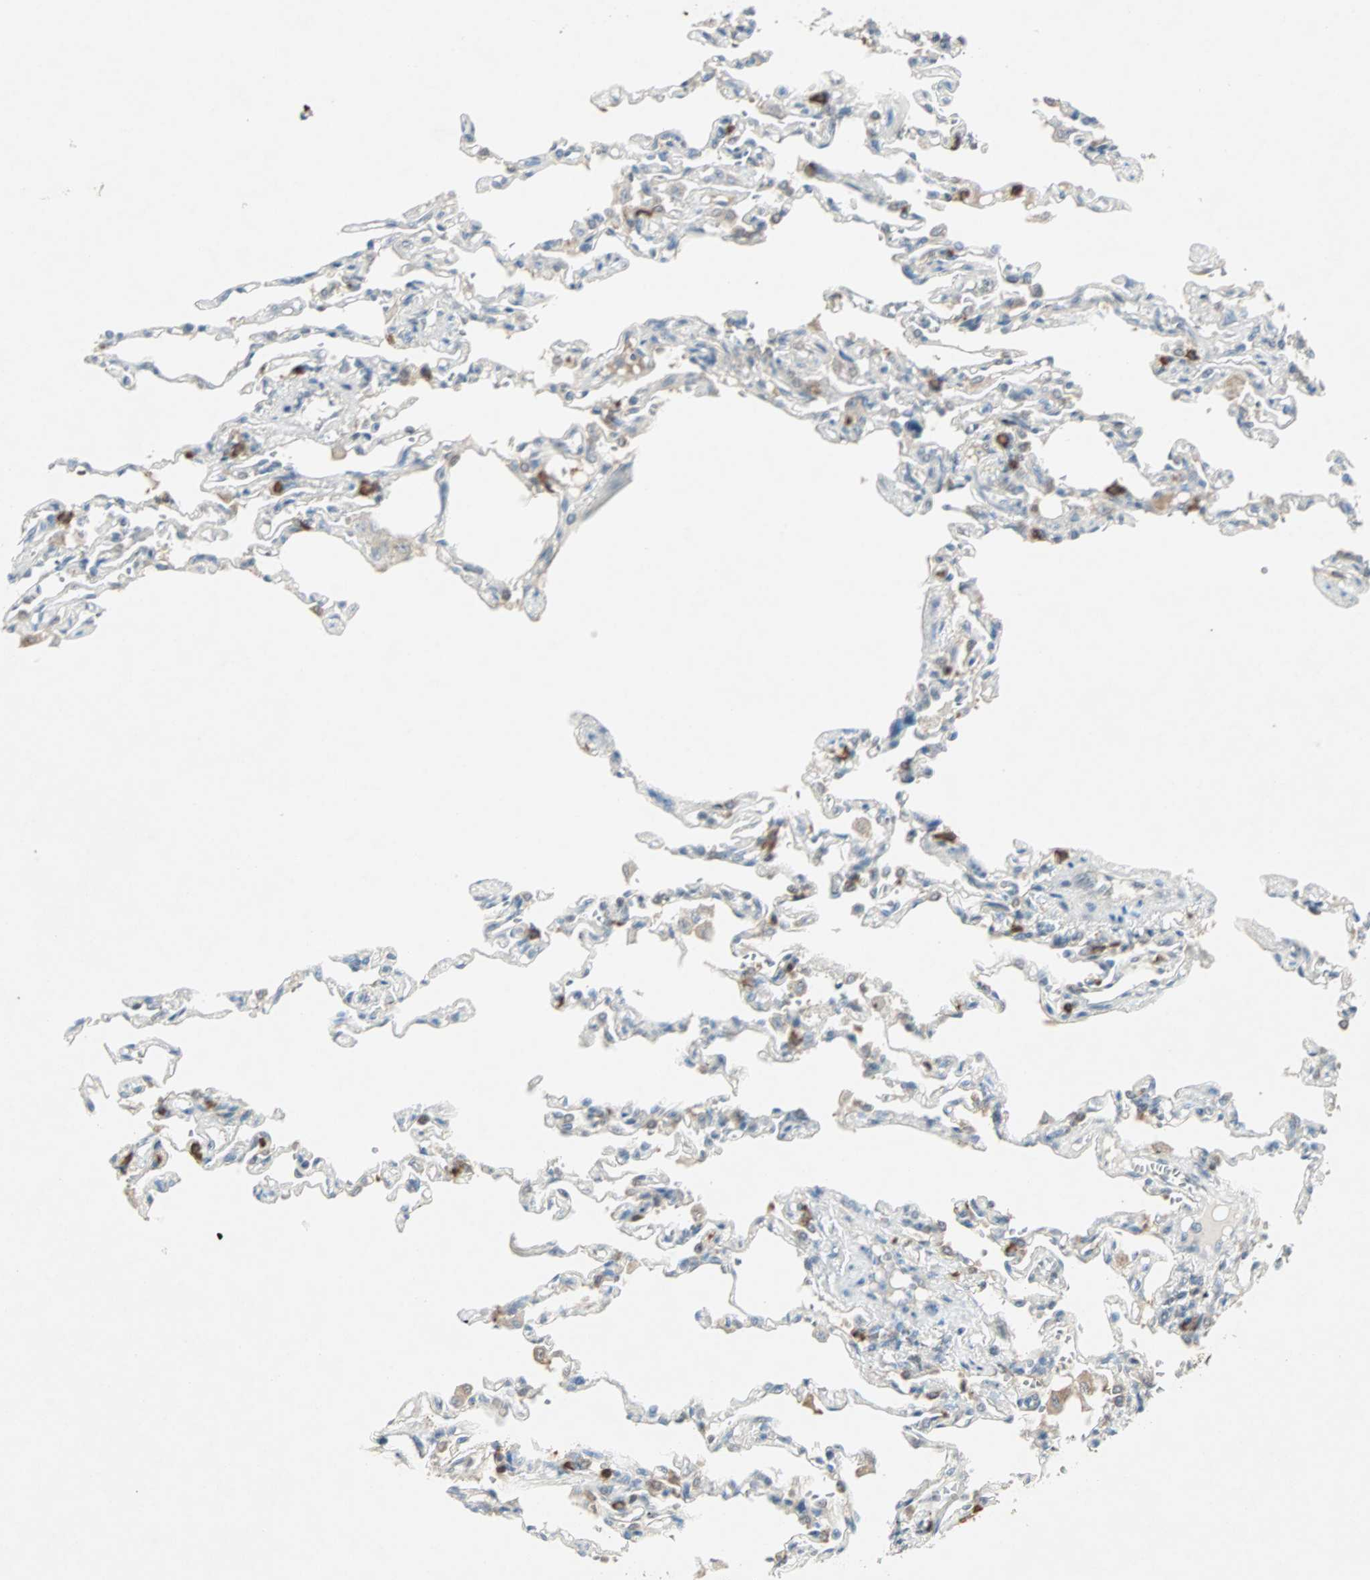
{"staining": {"intensity": "strong", "quantity": "<25%", "location": "cytoplasmic/membranous"}, "tissue": "lung", "cell_type": "Alveolar cells", "image_type": "normal", "snomed": [{"axis": "morphology", "description": "Normal tissue, NOS"}, {"axis": "topography", "description": "Lung"}], "caption": "Unremarkable lung reveals strong cytoplasmic/membranous positivity in approximately <25% of alveolar cells (DAB (3,3'-diaminobenzidine) IHC, brown staining for protein, blue staining for nuclei)..", "gene": "RTL6", "patient": {"sex": "male", "age": 21}}